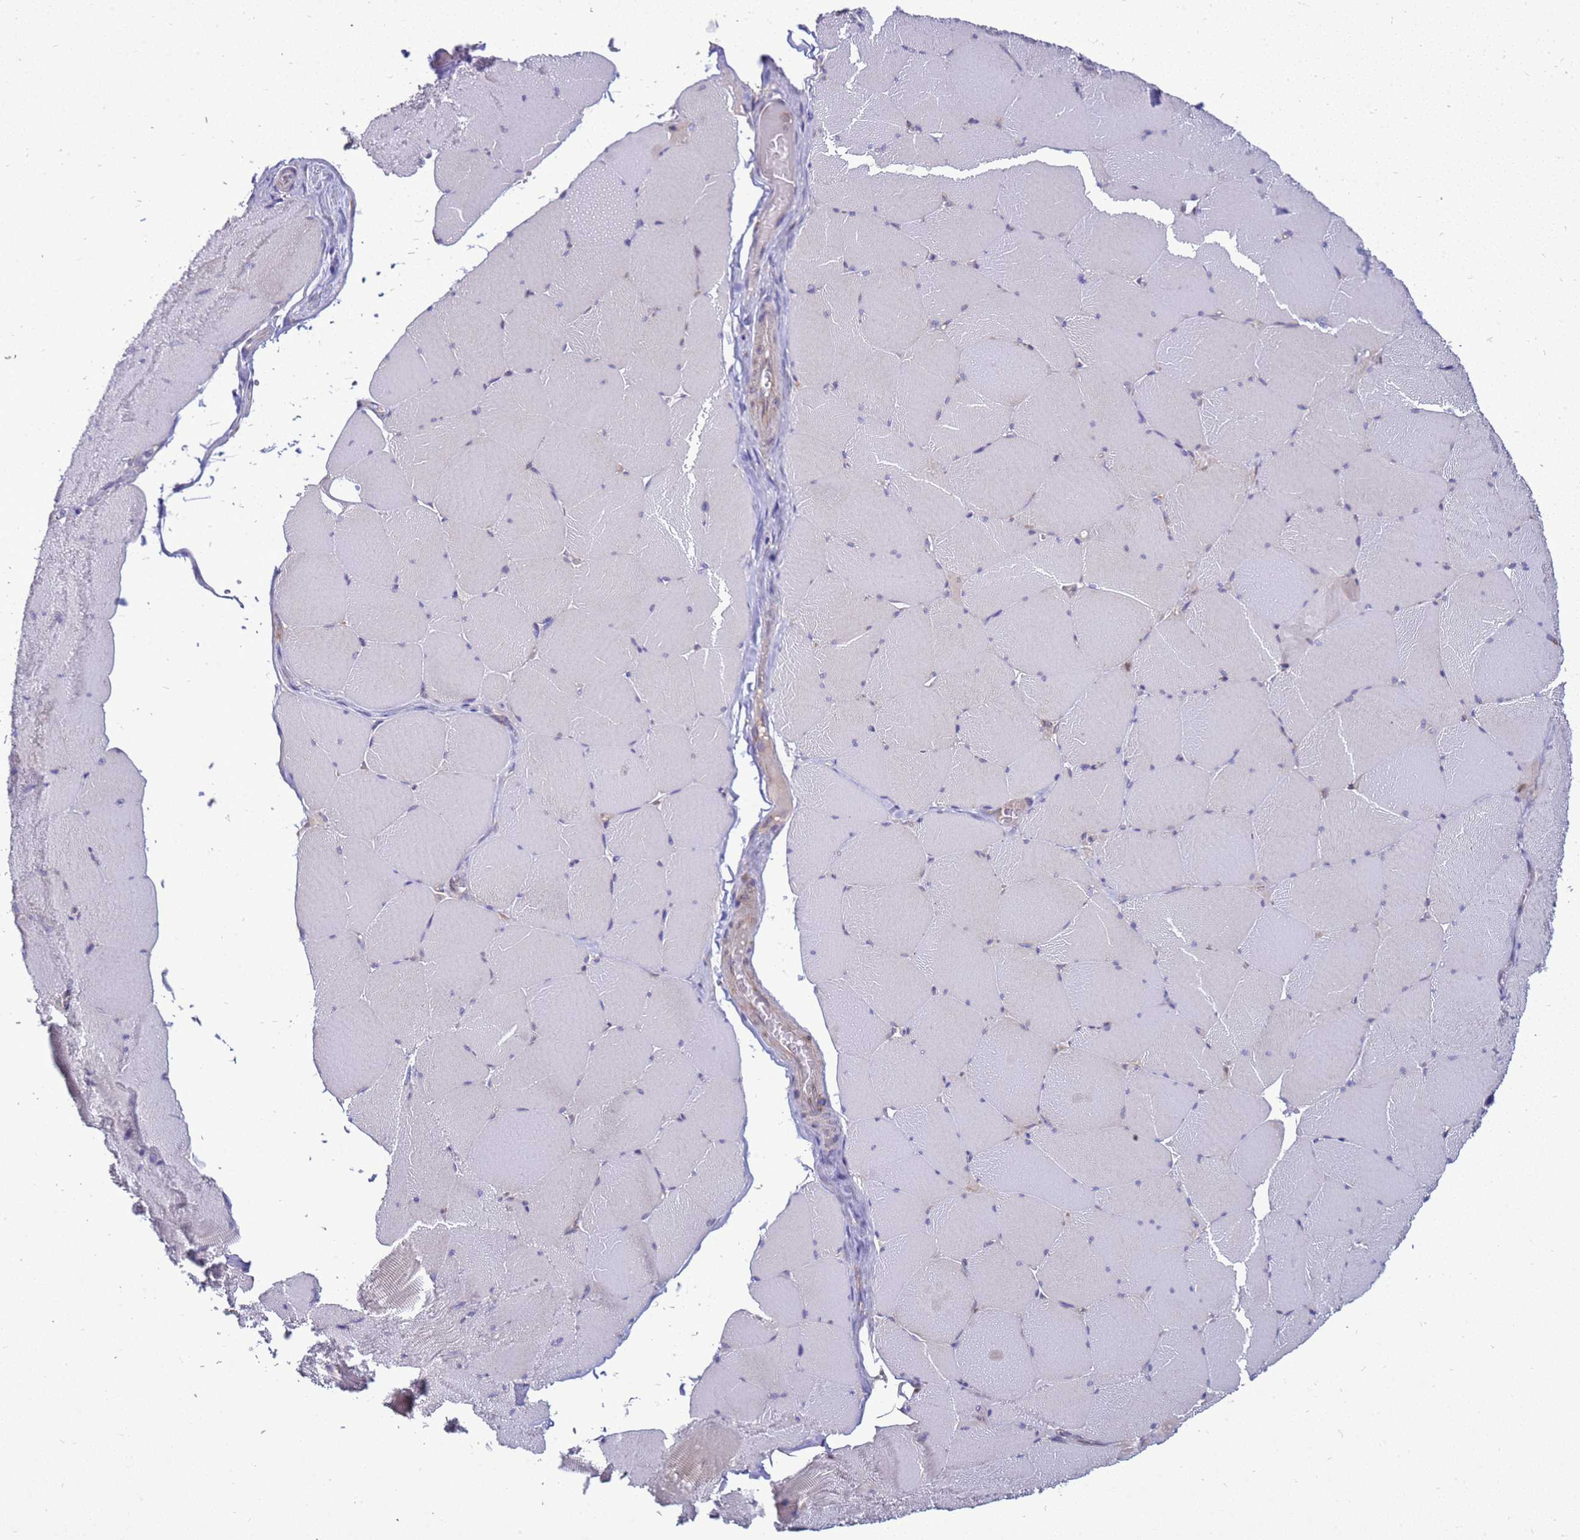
{"staining": {"intensity": "negative", "quantity": "none", "location": "none"}, "tissue": "skeletal muscle", "cell_type": "Myocytes", "image_type": "normal", "snomed": [{"axis": "morphology", "description": "Normal tissue, NOS"}, {"axis": "topography", "description": "Skeletal muscle"}, {"axis": "topography", "description": "Head-Neck"}], "caption": "The image demonstrates no staining of myocytes in normal skeletal muscle. (Brightfield microscopy of DAB immunohistochemistry (IHC) at high magnification).", "gene": "MON1B", "patient": {"sex": "male", "age": 66}}